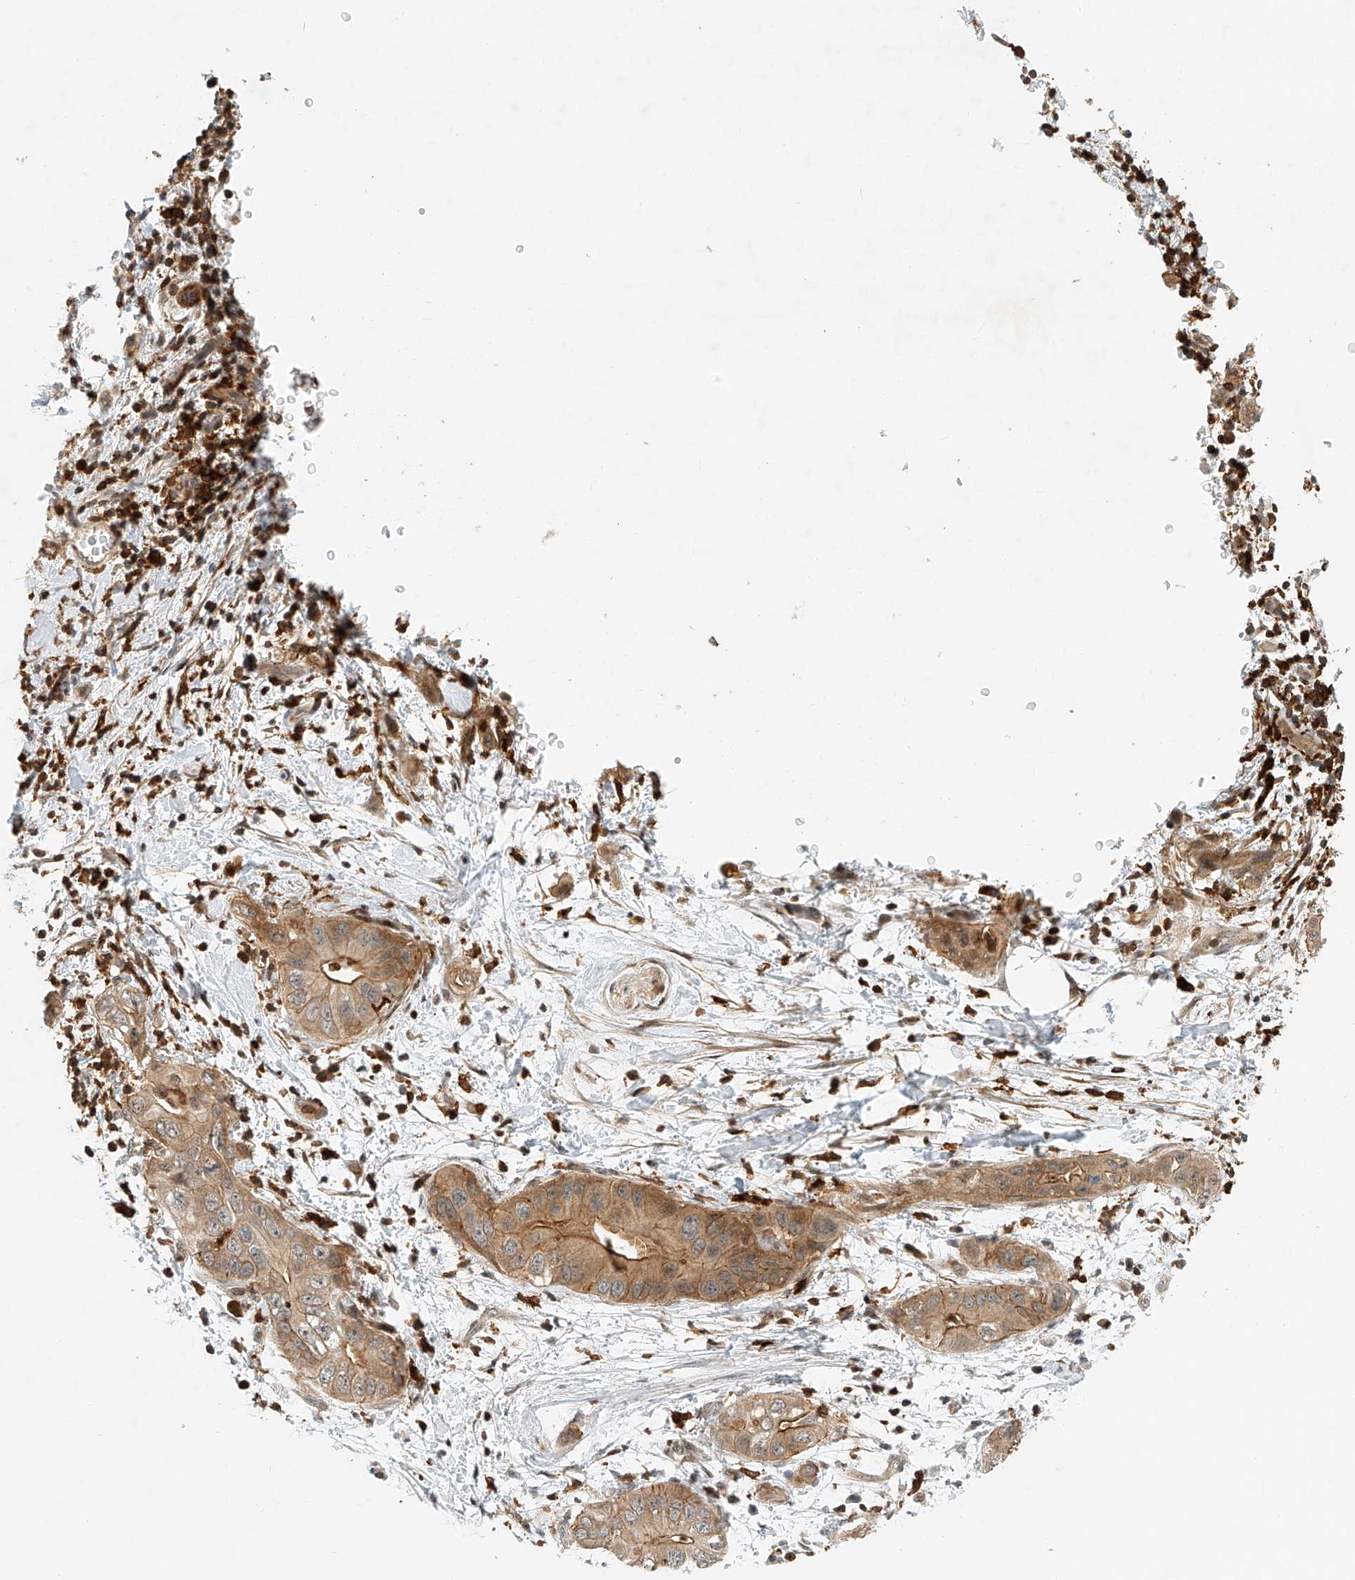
{"staining": {"intensity": "moderate", "quantity": ">75%", "location": "cytoplasmic/membranous"}, "tissue": "pancreatic cancer", "cell_type": "Tumor cells", "image_type": "cancer", "snomed": [{"axis": "morphology", "description": "Adenocarcinoma, NOS"}, {"axis": "topography", "description": "Pancreas"}], "caption": "Immunohistochemistry (IHC) image of human adenocarcinoma (pancreatic) stained for a protein (brown), which shows medium levels of moderate cytoplasmic/membranous positivity in approximately >75% of tumor cells.", "gene": "MICAL1", "patient": {"sex": "female", "age": 78}}